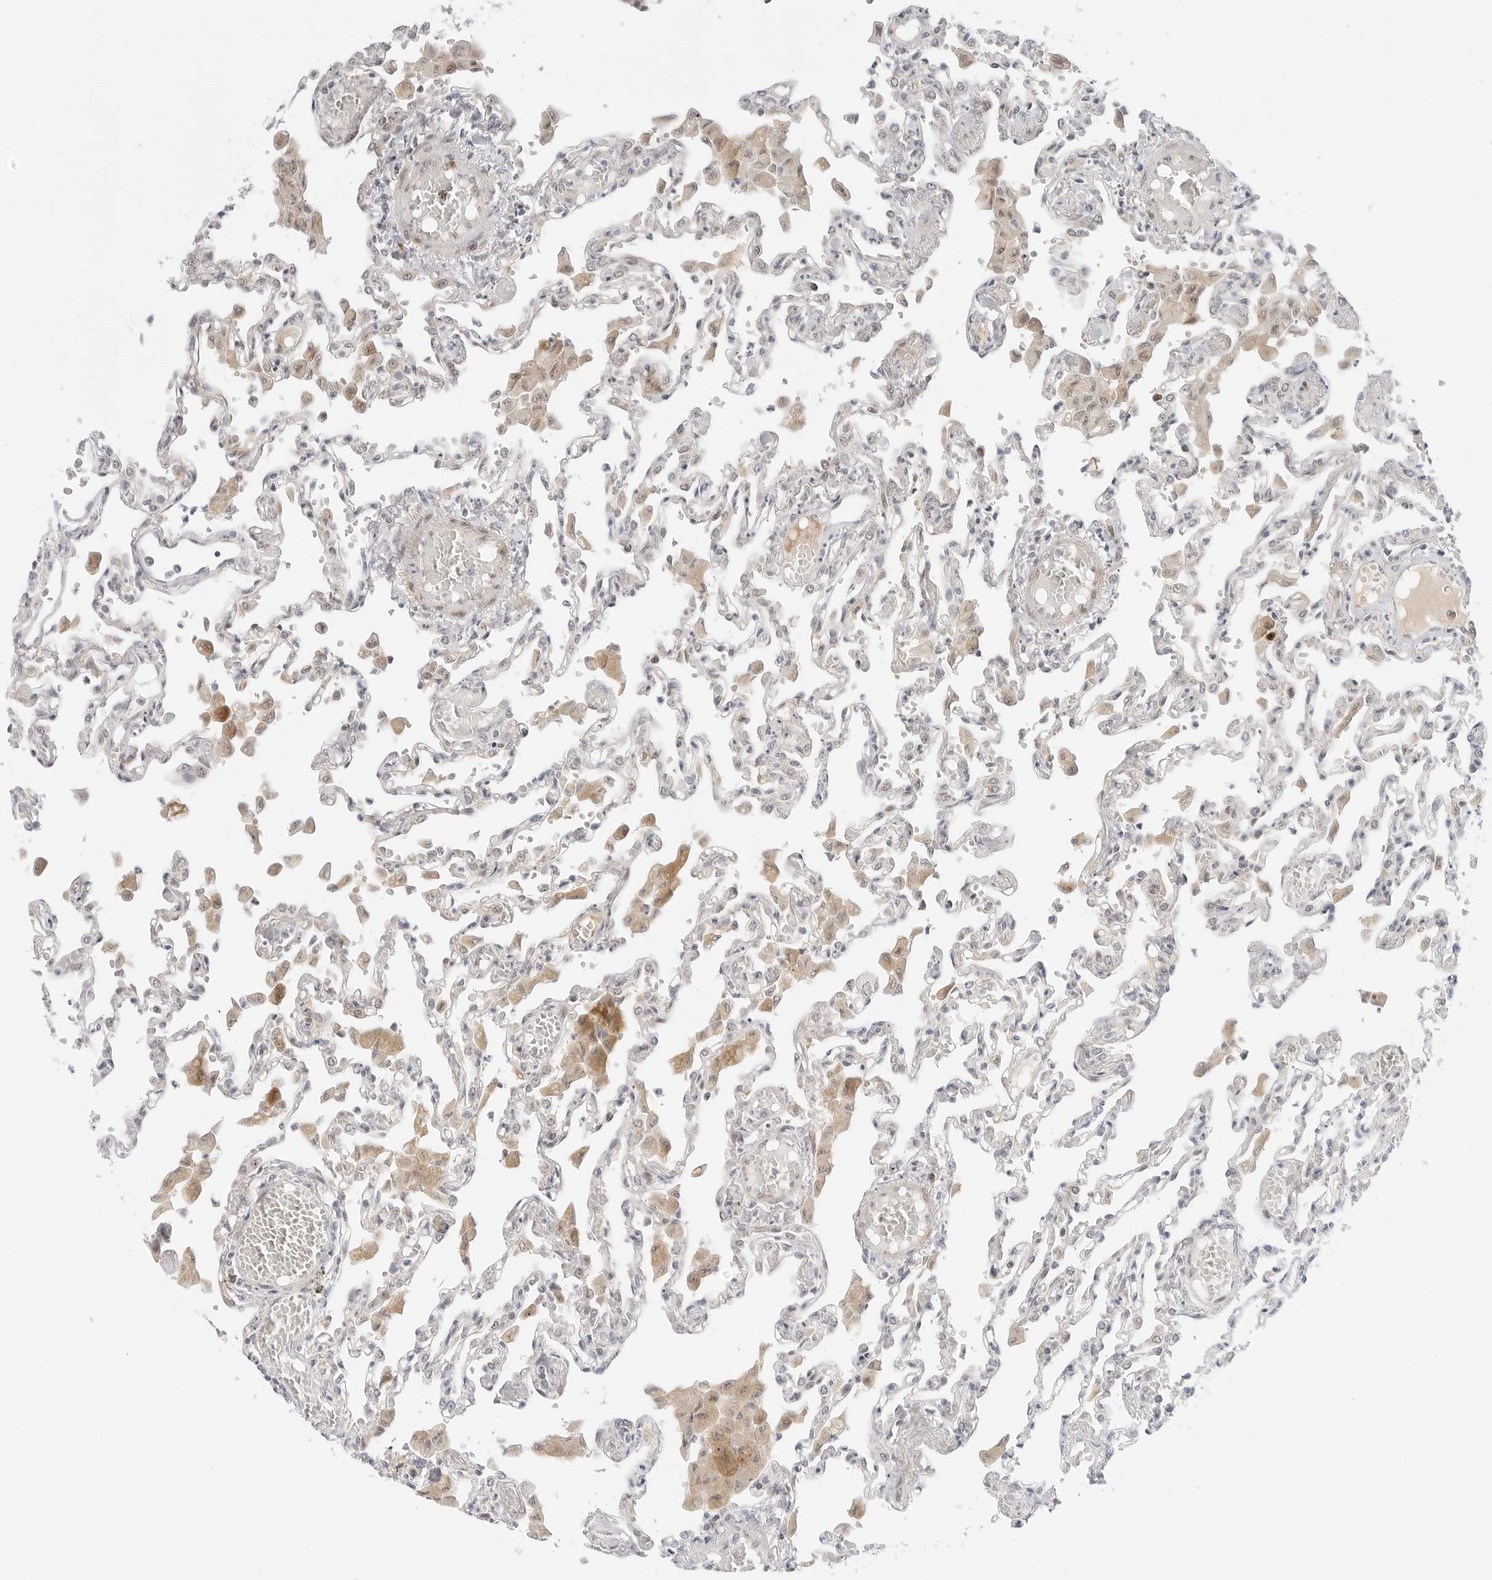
{"staining": {"intensity": "weak", "quantity": "<25%", "location": "nuclear"}, "tissue": "lung", "cell_type": "Alveolar cells", "image_type": "normal", "snomed": [{"axis": "morphology", "description": "Normal tissue, NOS"}, {"axis": "topography", "description": "Bronchus"}, {"axis": "topography", "description": "Lung"}], "caption": "Histopathology image shows no protein positivity in alveolar cells of normal lung.", "gene": "HIPK3", "patient": {"sex": "female", "age": 49}}